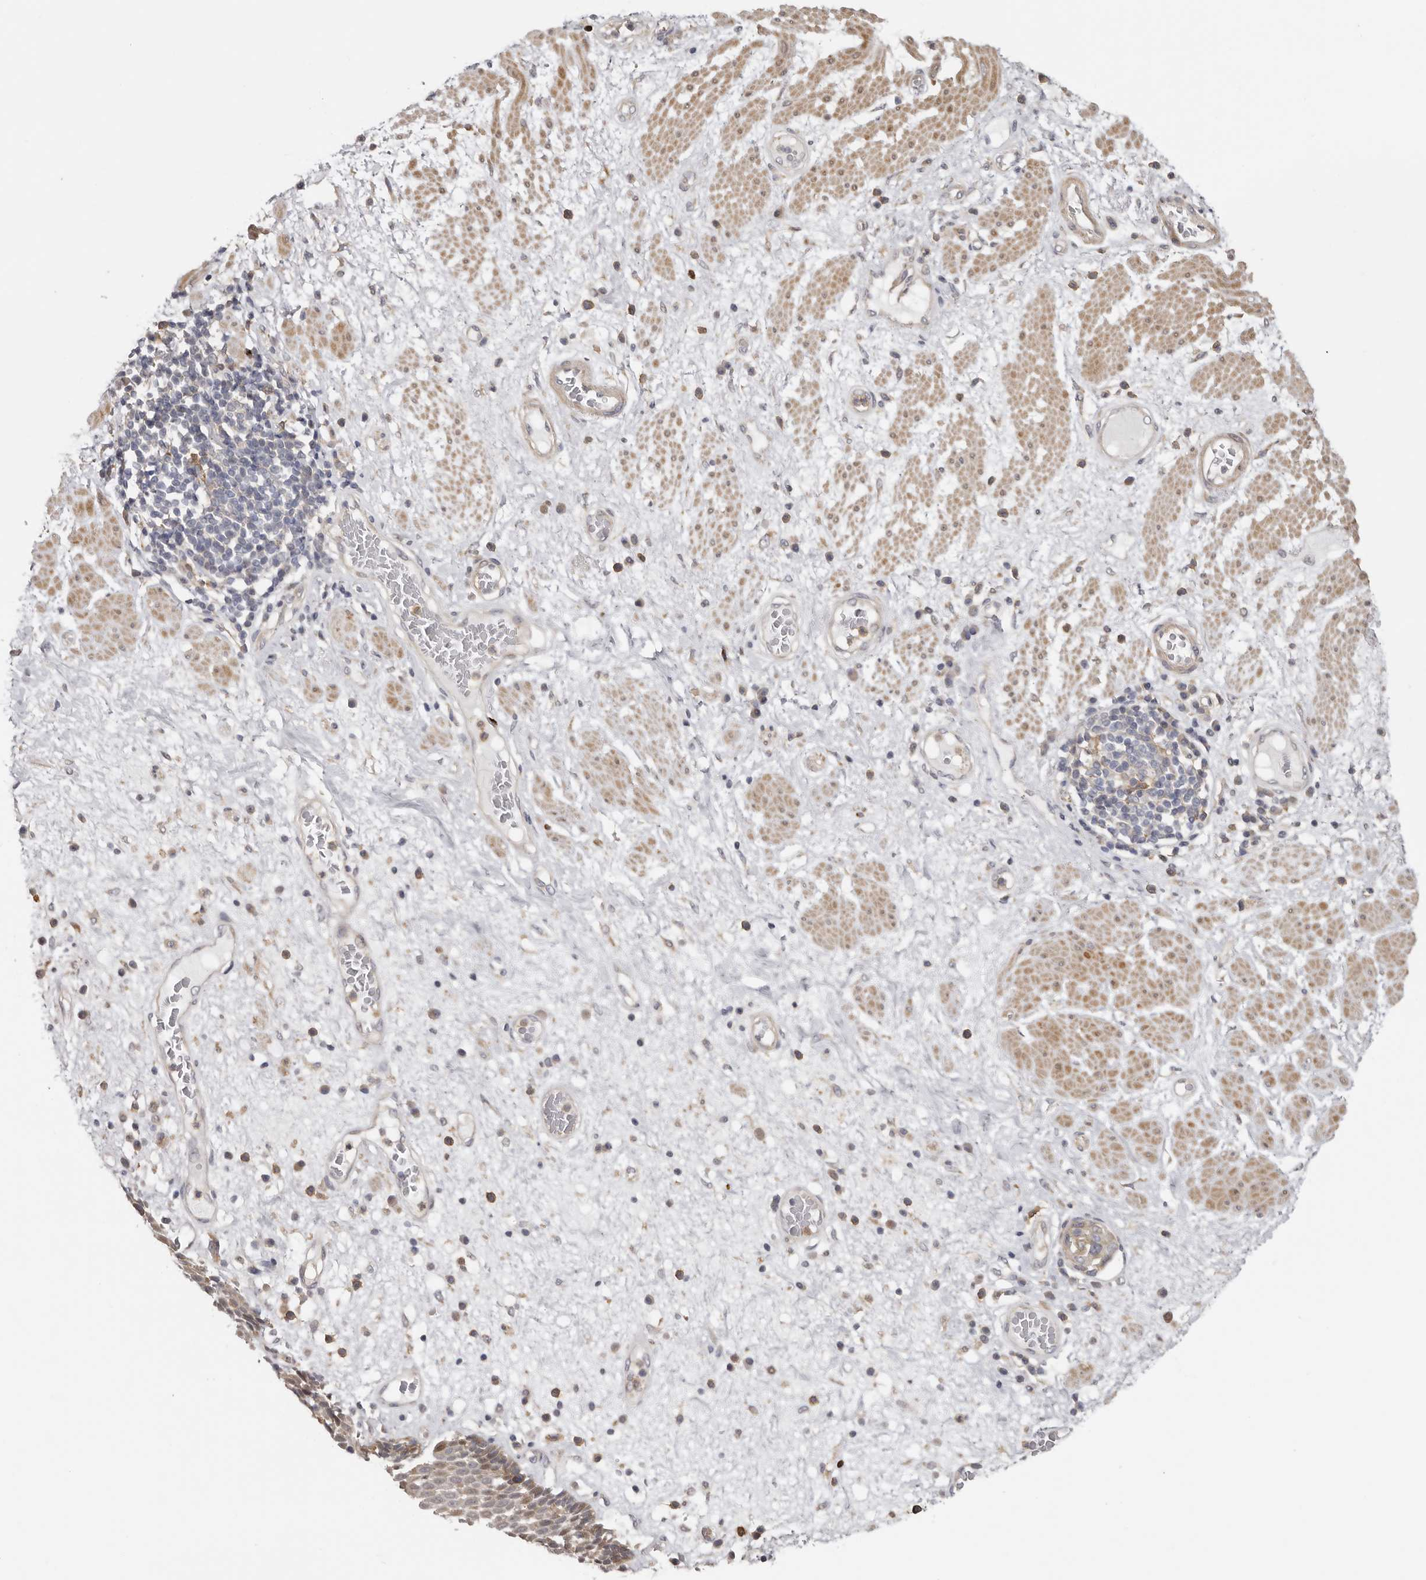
{"staining": {"intensity": "weak", "quantity": "<25%", "location": "cytoplasmic/membranous"}, "tissue": "esophagus", "cell_type": "Squamous epithelial cells", "image_type": "normal", "snomed": [{"axis": "morphology", "description": "Normal tissue, NOS"}, {"axis": "morphology", "description": "Adenocarcinoma, NOS"}, {"axis": "topography", "description": "Esophagus"}], "caption": "IHC of normal esophagus displays no expression in squamous epithelial cells. The staining is performed using DAB brown chromogen with nuclei counter-stained in using hematoxylin.", "gene": "MSRB2", "patient": {"sex": "male", "age": 62}}